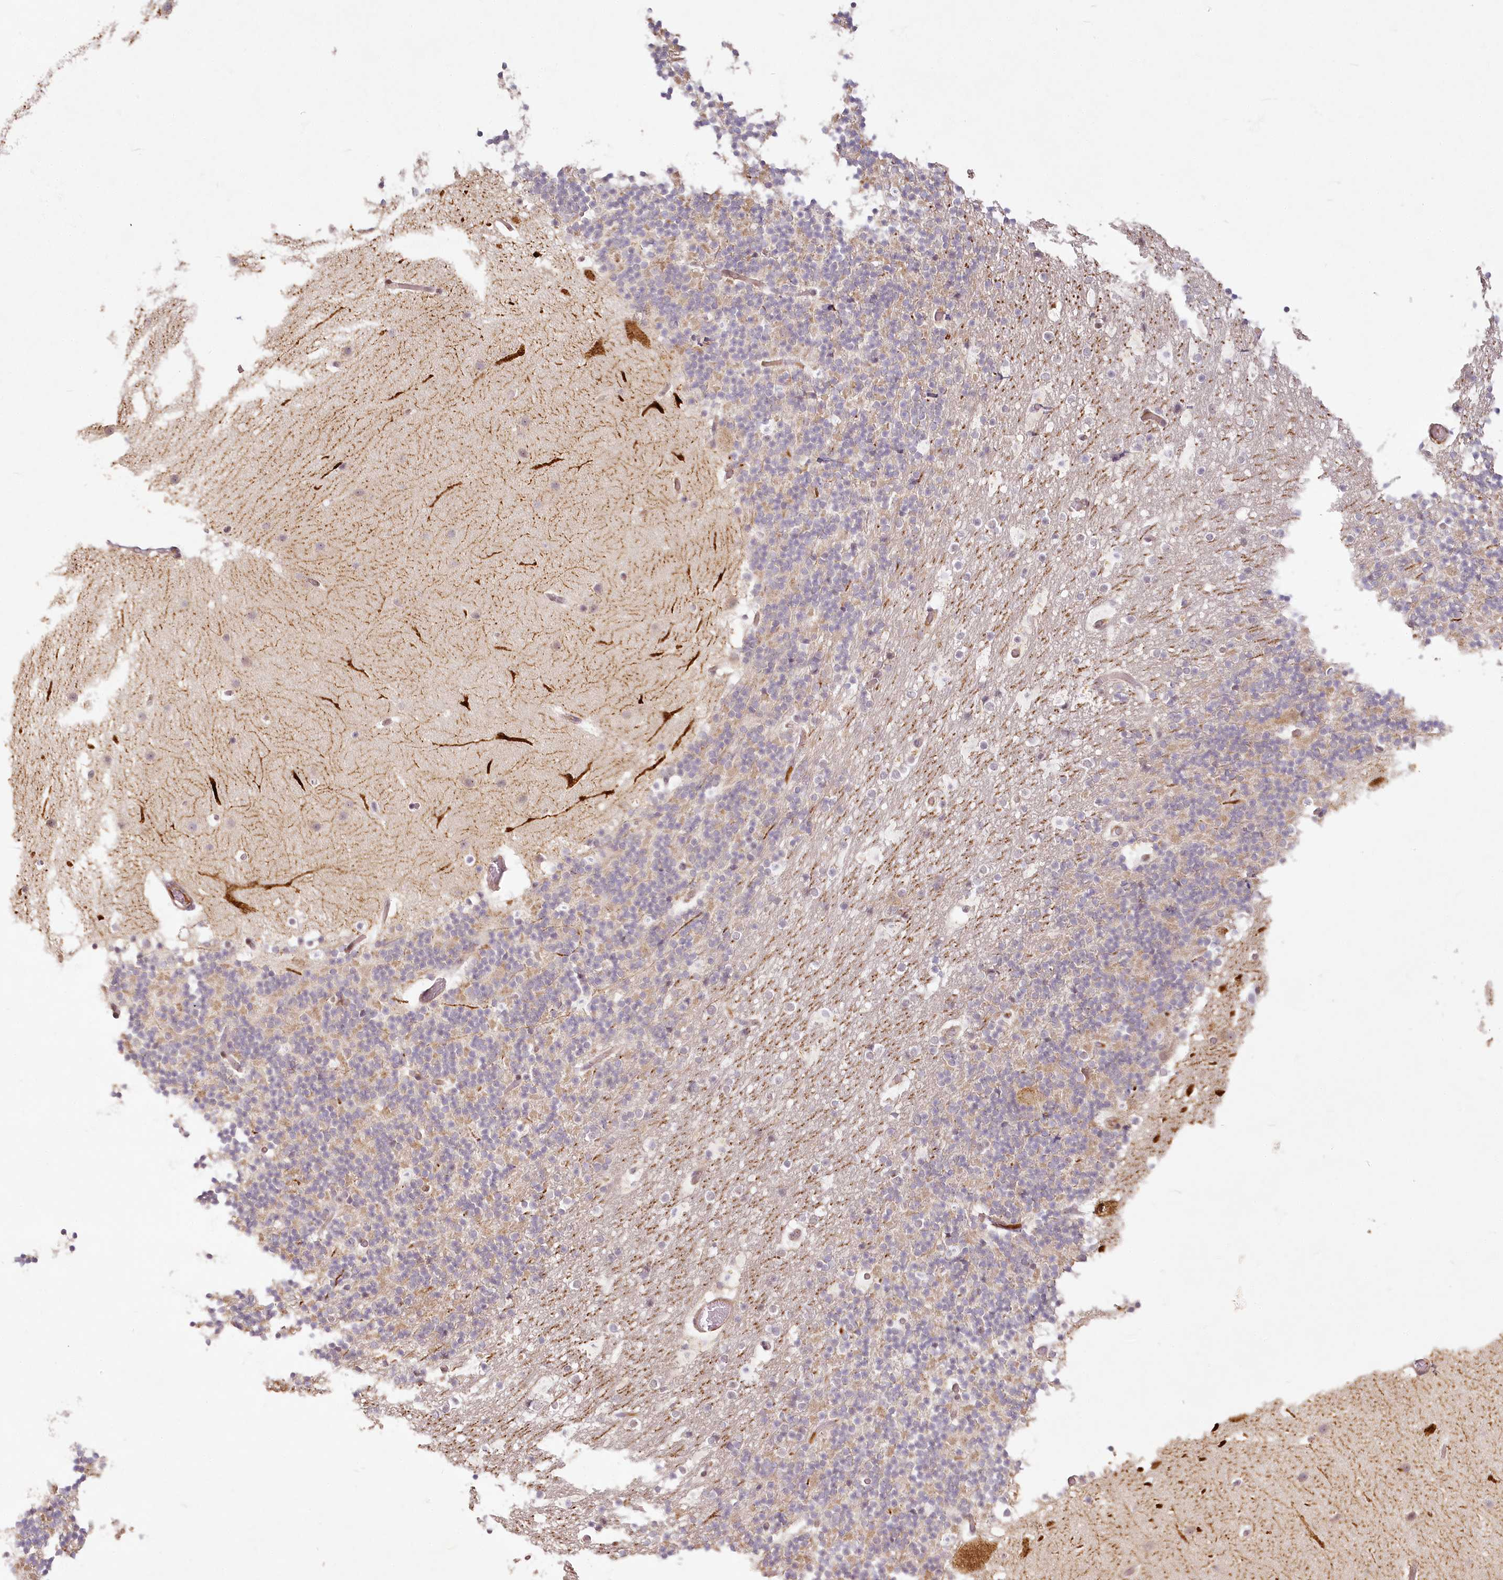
{"staining": {"intensity": "weak", "quantity": "25%-75%", "location": "cytoplasmic/membranous"}, "tissue": "cerebellum", "cell_type": "Cells in granular layer", "image_type": "normal", "snomed": [{"axis": "morphology", "description": "Normal tissue, NOS"}, {"axis": "topography", "description": "Cerebellum"}], "caption": "A brown stain highlights weak cytoplasmic/membranous staining of a protein in cells in granular layer of unremarkable cerebellum.", "gene": "EXOSC7", "patient": {"sex": "male", "age": 57}}